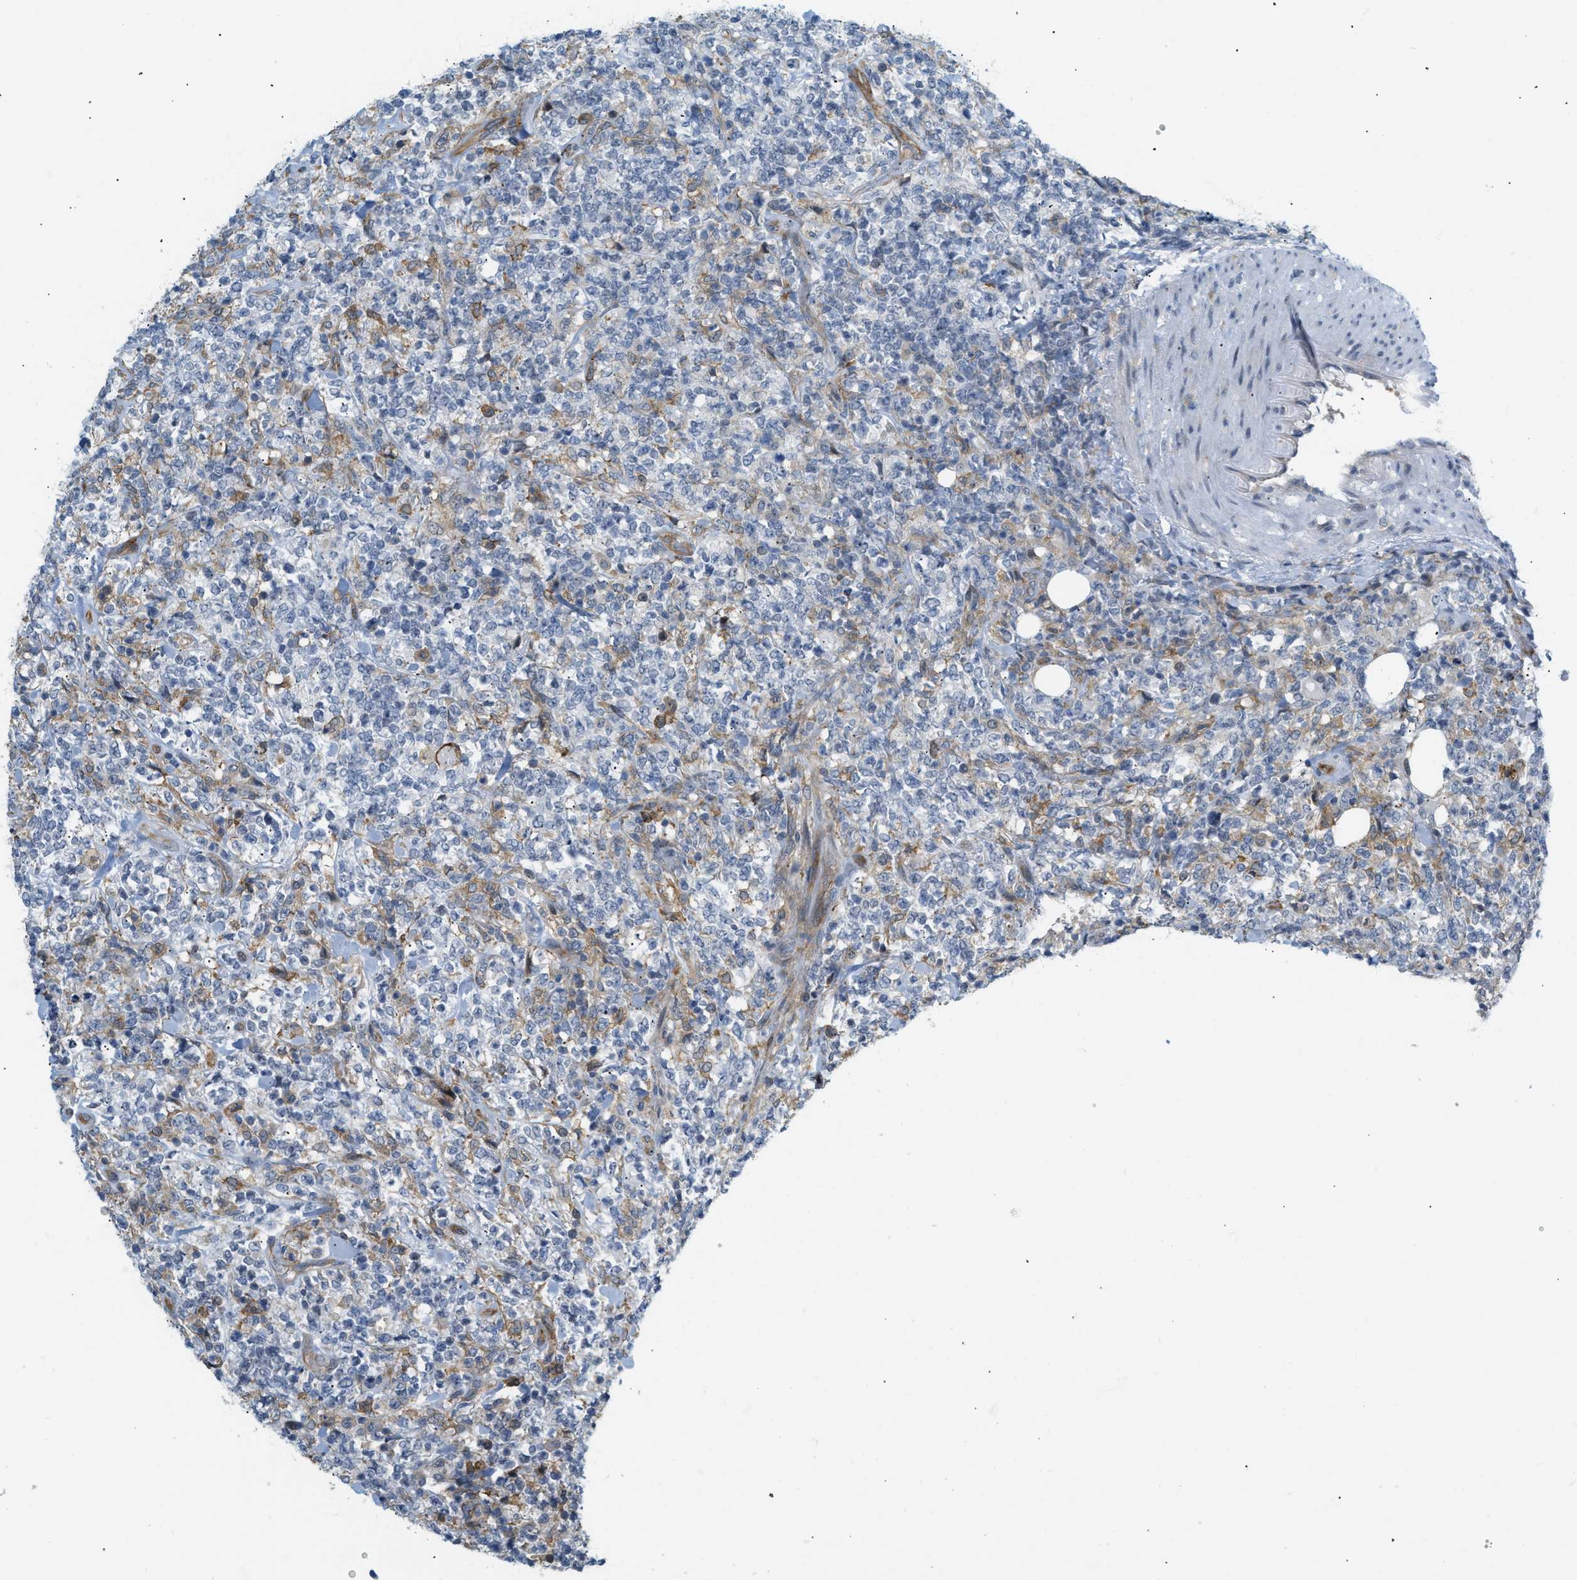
{"staining": {"intensity": "moderate", "quantity": "<25%", "location": "cytoplasmic/membranous"}, "tissue": "lymphoma", "cell_type": "Tumor cells", "image_type": "cancer", "snomed": [{"axis": "morphology", "description": "Malignant lymphoma, non-Hodgkin's type, High grade"}, {"axis": "topography", "description": "Soft tissue"}], "caption": "Protein staining reveals moderate cytoplasmic/membranous expression in approximately <25% of tumor cells in malignant lymphoma, non-Hodgkin's type (high-grade).", "gene": "ZNF408", "patient": {"sex": "male", "age": 18}}